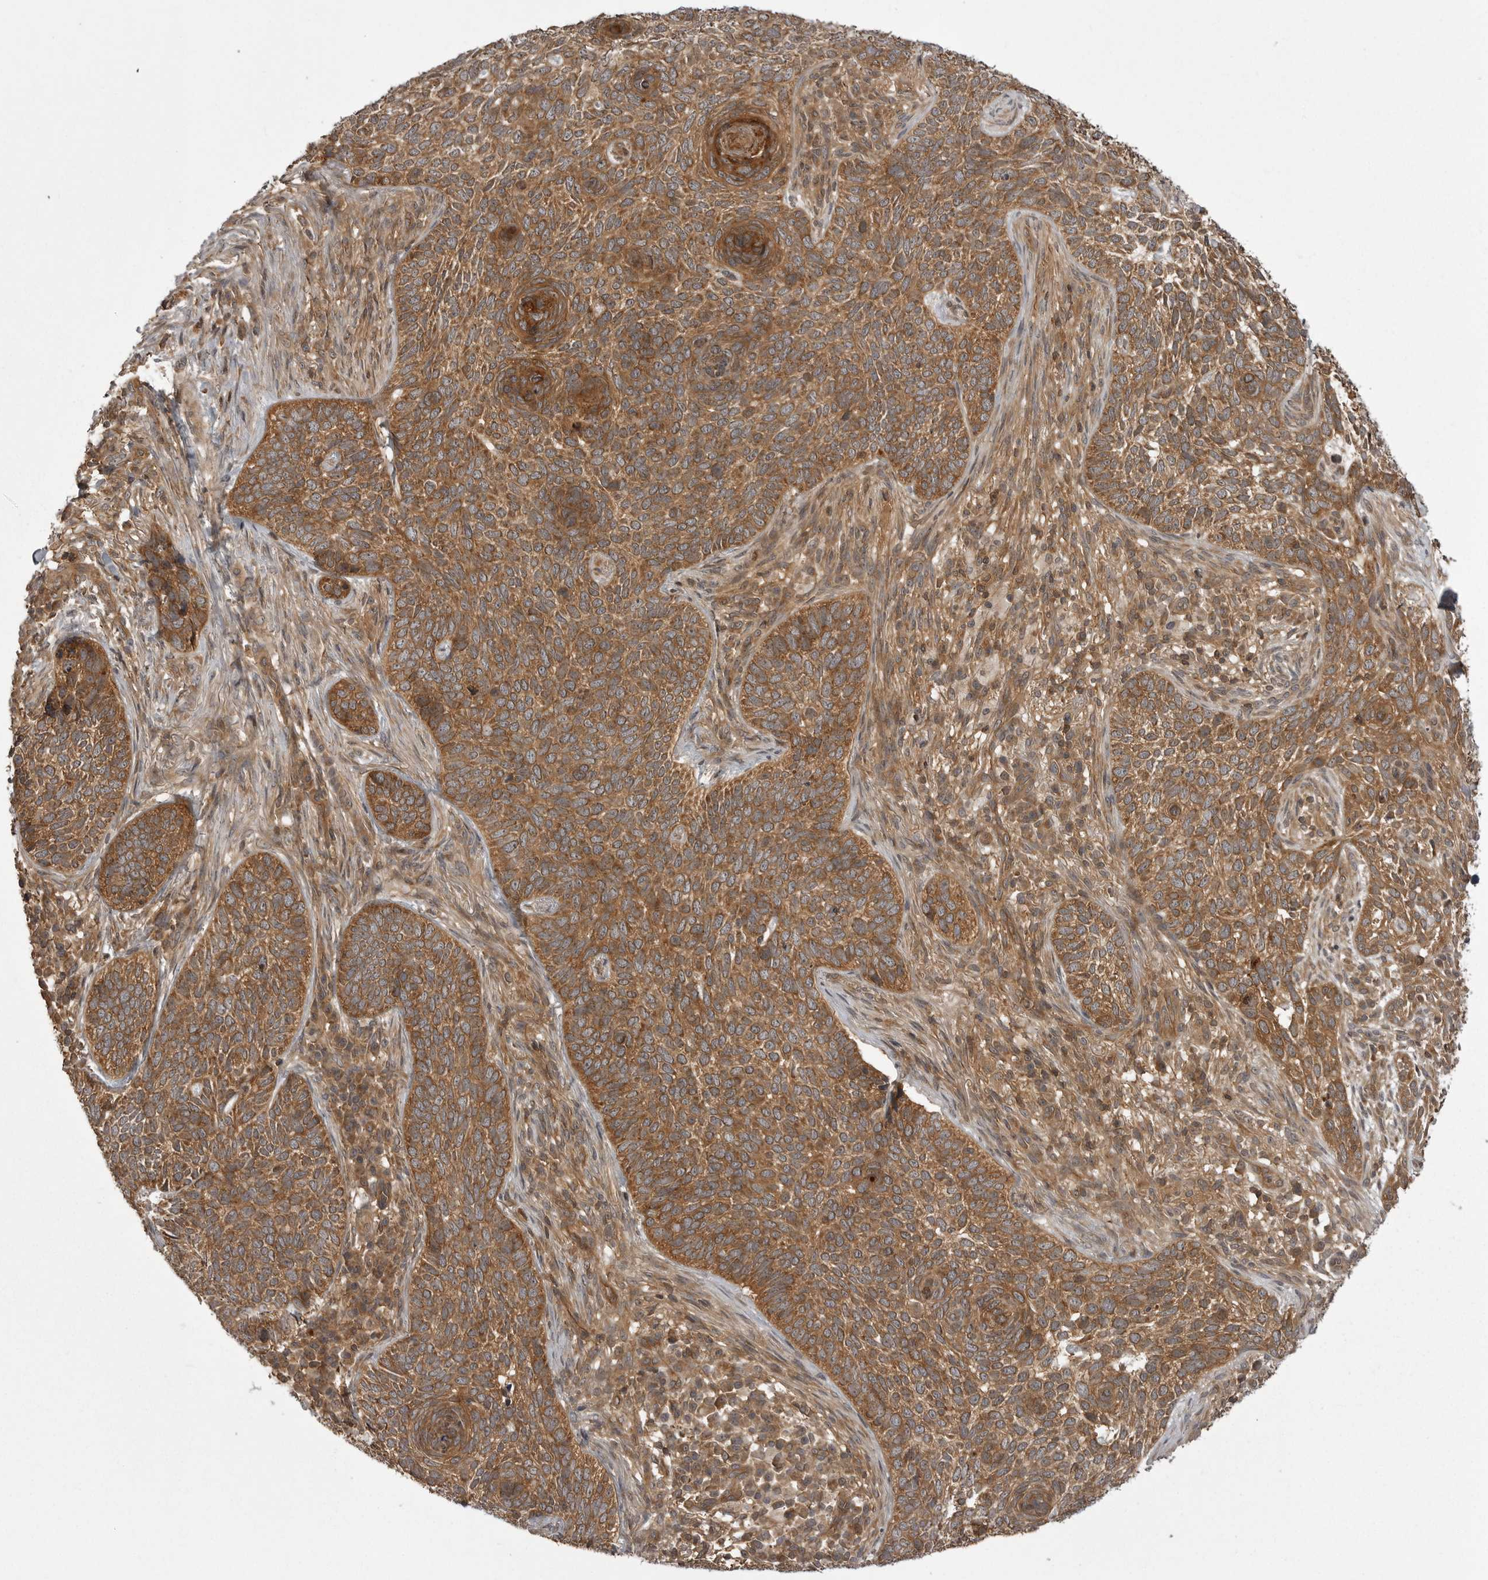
{"staining": {"intensity": "moderate", "quantity": ">75%", "location": "cytoplasmic/membranous"}, "tissue": "skin cancer", "cell_type": "Tumor cells", "image_type": "cancer", "snomed": [{"axis": "morphology", "description": "Basal cell carcinoma"}, {"axis": "topography", "description": "Skin"}], "caption": "This micrograph exhibits IHC staining of human skin basal cell carcinoma, with medium moderate cytoplasmic/membranous expression in about >75% of tumor cells.", "gene": "STK24", "patient": {"sex": "female", "age": 64}}